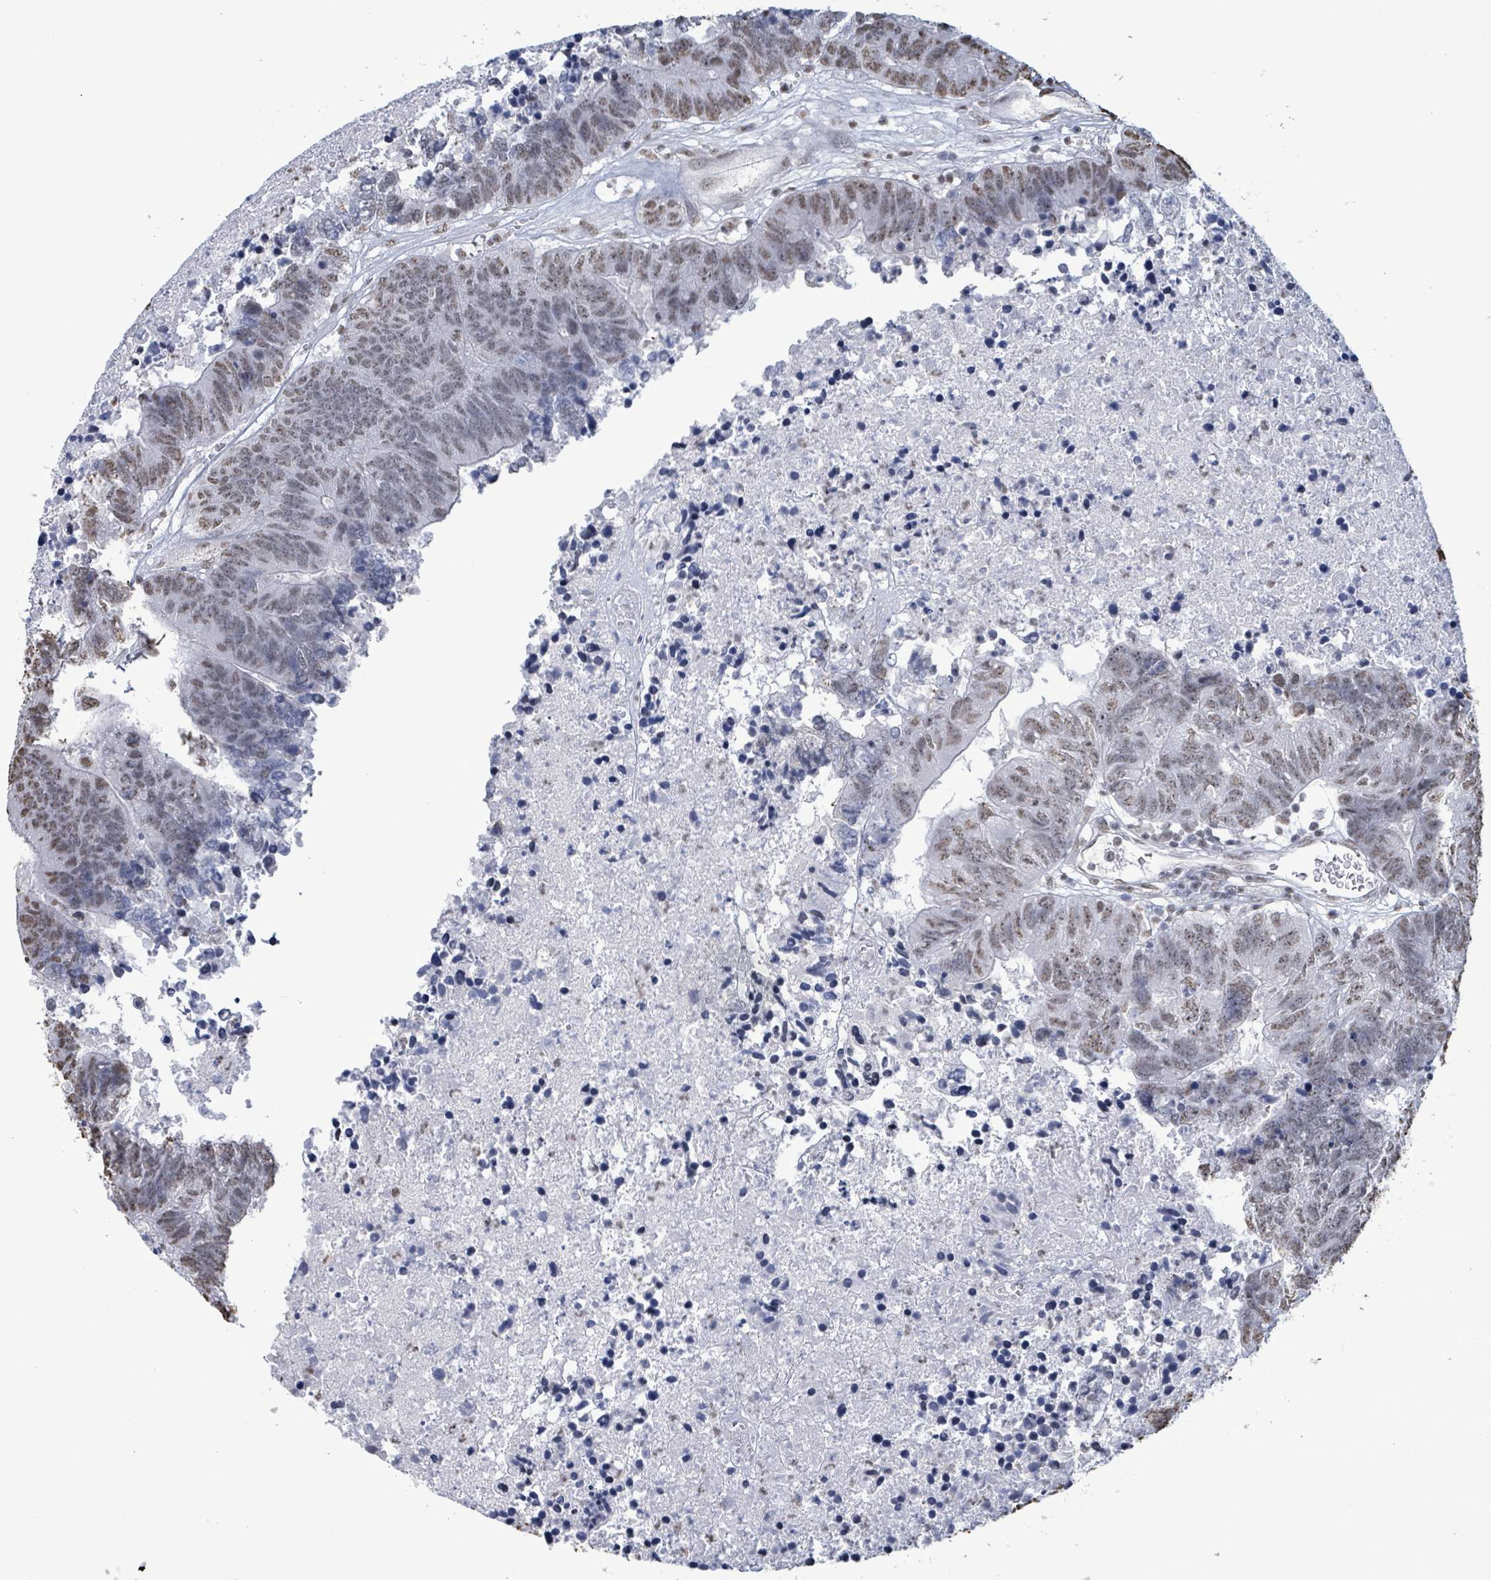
{"staining": {"intensity": "weak", "quantity": "25%-75%", "location": "nuclear"}, "tissue": "colorectal cancer", "cell_type": "Tumor cells", "image_type": "cancer", "snomed": [{"axis": "morphology", "description": "Adenocarcinoma, NOS"}, {"axis": "topography", "description": "Colon"}], "caption": "High-magnification brightfield microscopy of colorectal cancer (adenocarcinoma) stained with DAB (3,3'-diaminobenzidine) (brown) and counterstained with hematoxylin (blue). tumor cells exhibit weak nuclear positivity is seen in approximately25%-75% of cells.", "gene": "SAMD14", "patient": {"sex": "female", "age": 48}}